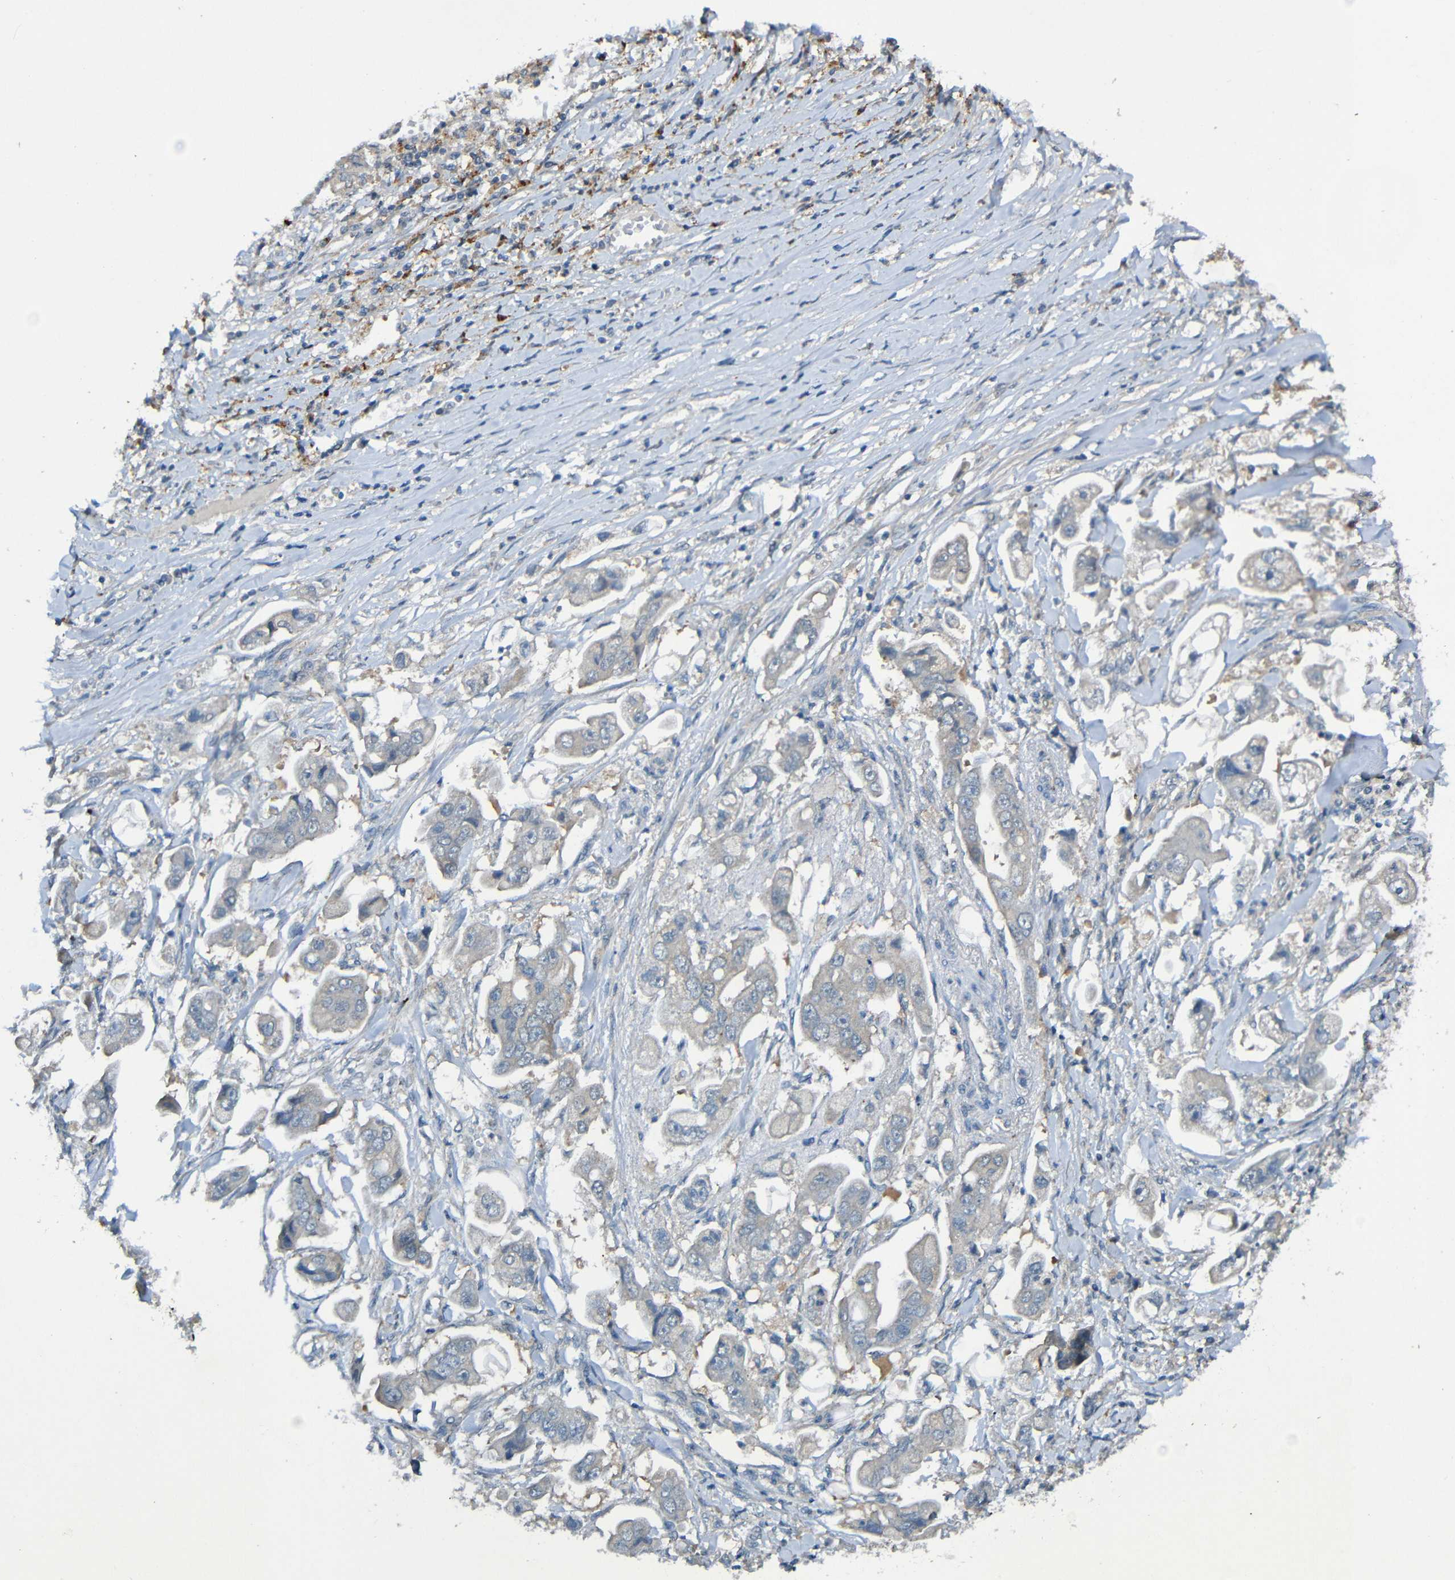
{"staining": {"intensity": "negative", "quantity": "none", "location": "none"}, "tissue": "stomach cancer", "cell_type": "Tumor cells", "image_type": "cancer", "snomed": [{"axis": "morphology", "description": "Adenocarcinoma, NOS"}, {"axis": "topography", "description": "Stomach"}], "caption": "Immunohistochemistry (IHC) photomicrograph of neoplastic tissue: human stomach cancer (adenocarcinoma) stained with DAB (3,3'-diaminobenzidine) demonstrates no significant protein staining in tumor cells.", "gene": "LRRC70", "patient": {"sex": "male", "age": 62}}